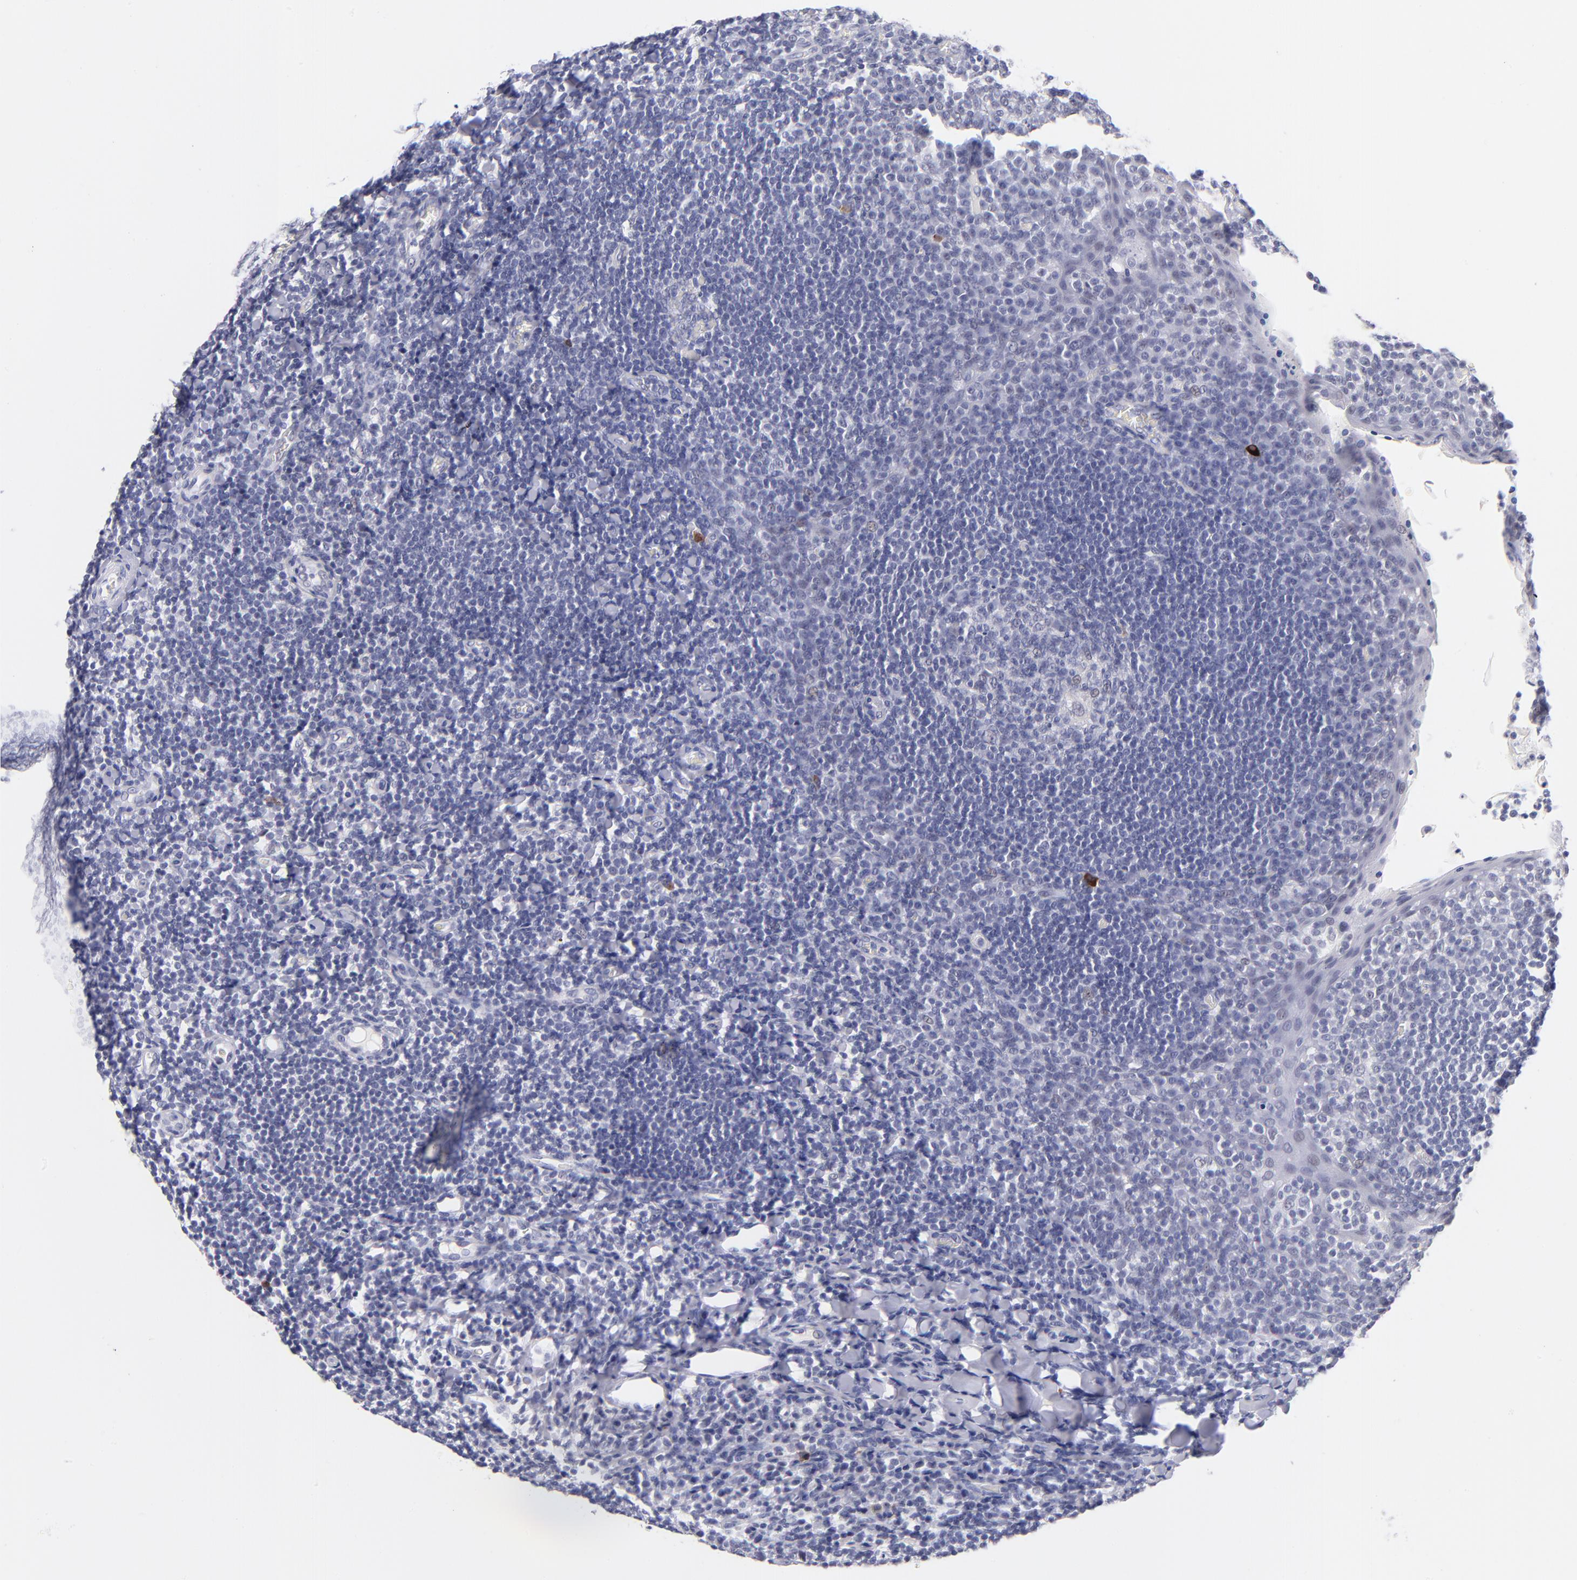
{"staining": {"intensity": "negative", "quantity": "none", "location": "none"}, "tissue": "tonsil", "cell_type": "Germinal center cells", "image_type": "normal", "snomed": [{"axis": "morphology", "description": "Normal tissue, NOS"}, {"axis": "topography", "description": "Tonsil"}], "caption": "IHC histopathology image of normal tonsil stained for a protein (brown), which displays no positivity in germinal center cells.", "gene": "SNRPB", "patient": {"sex": "male", "age": 31}}